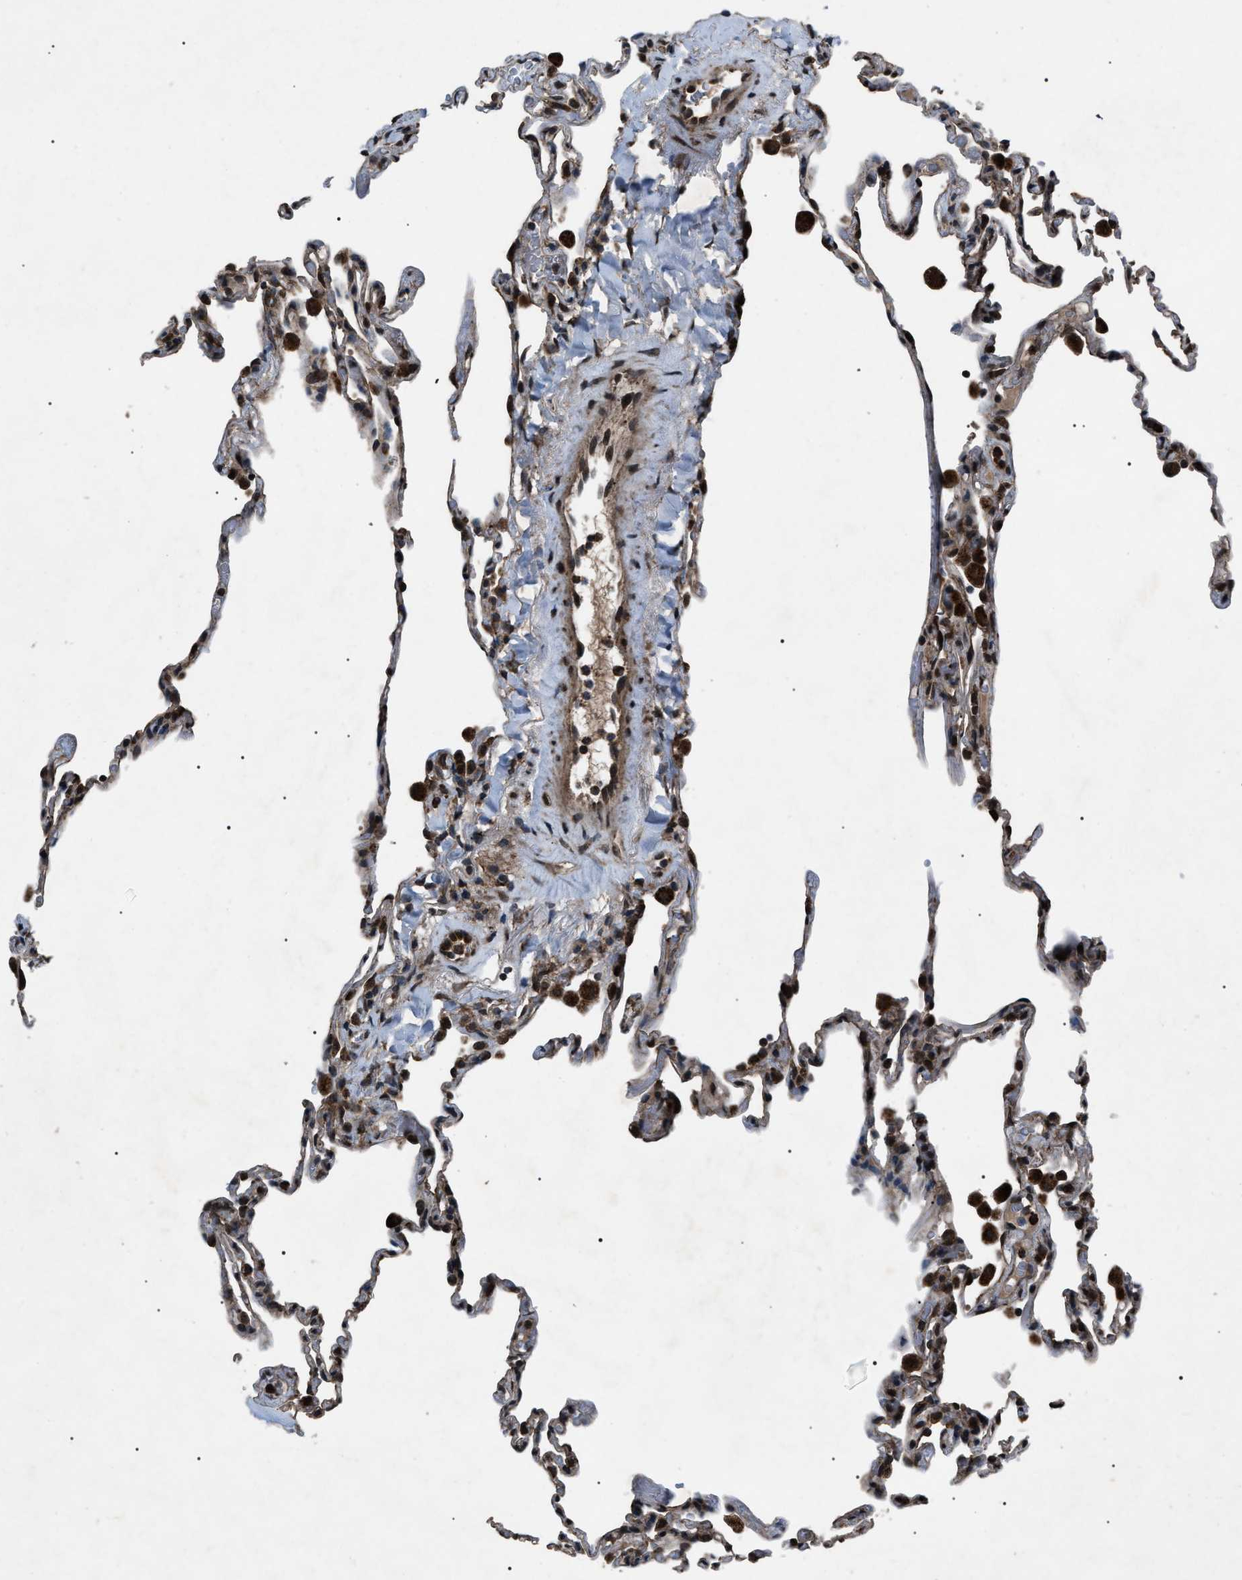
{"staining": {"intensity": "moderate", "quantity": "25%-75%", "location": "cytoplasmic/membranous"}, "tissue": "lung", "cell_type": "Alveolar cells", "image_type": "normal", "snomed": [{"axis": "morphology", "description": "Normal tissue, NOS"}, {"axis": "topography", "description": "Lung"}], "caption": "Protein staining of unremarkable lung shows moderate cytoplasmic/membranous expression in approximately 25%-75% of alveolar cells. (Stains: DAB (3,3'-diaminobenzidine) in brown, nuclei in blue, Microscopy: brightfield microscopy at high magnification).", "gene": "ZFAND2A", "patient": {"sex": "male", "age": 59}}